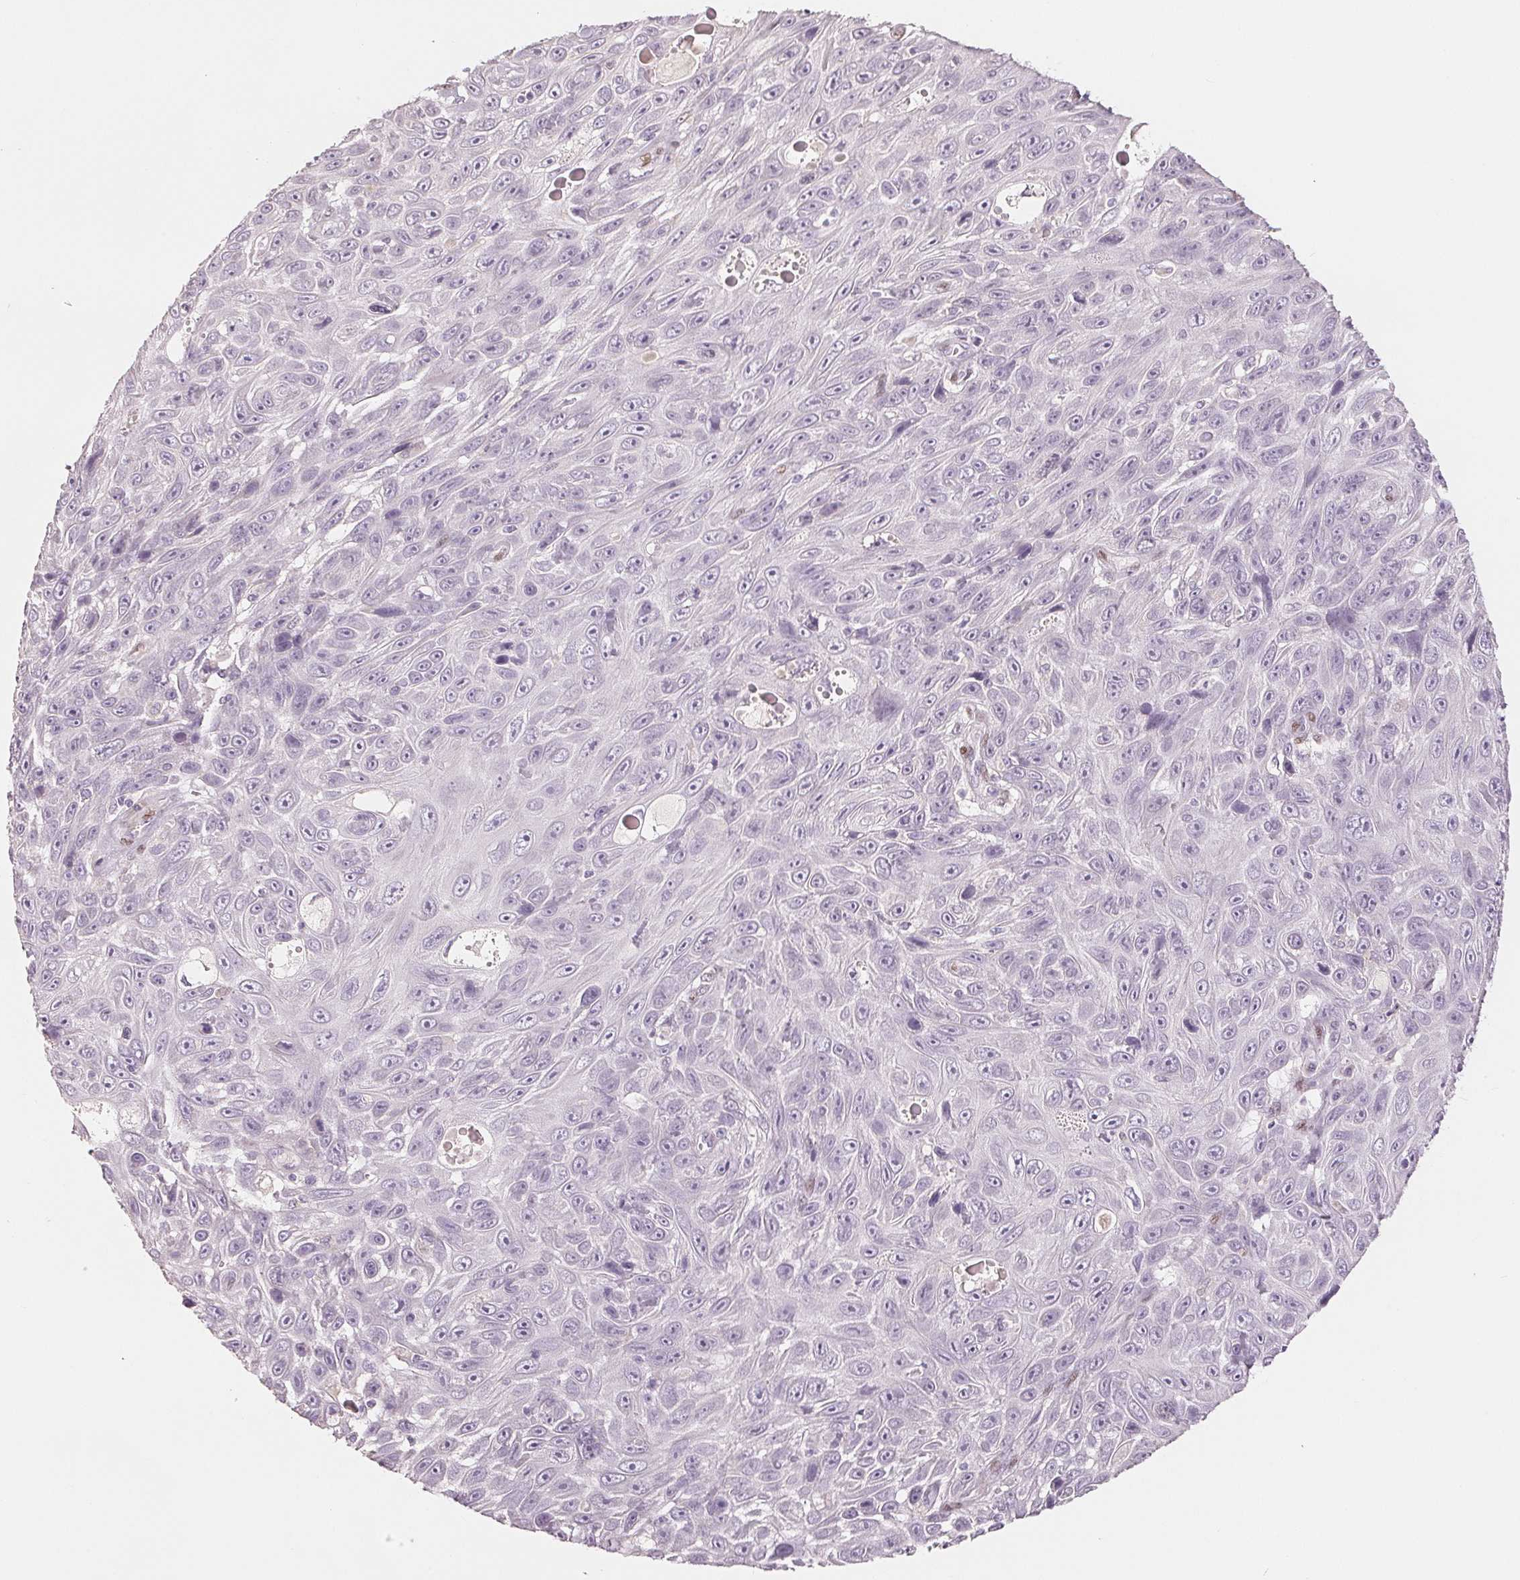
{"staining": {"intensity": "negative", "quantity": "none", "location": "none"}, "tissue": "skin cancer", "cell_type": "Tumor cells", "image_type": "cancer", "snomed": [{"axis": "morphology", "description": "Squamous cell carcinoma, NOS"}, {"axis": "topography", "description": "Skin"}], "caption": "Histopathology image shows no significant protein staining in tumor cells of skin cancer. (IHC, brightfield microscopy, high magnification).", "gene": "SMARCD3", "patient": {"sex": "male", "age": 82}}